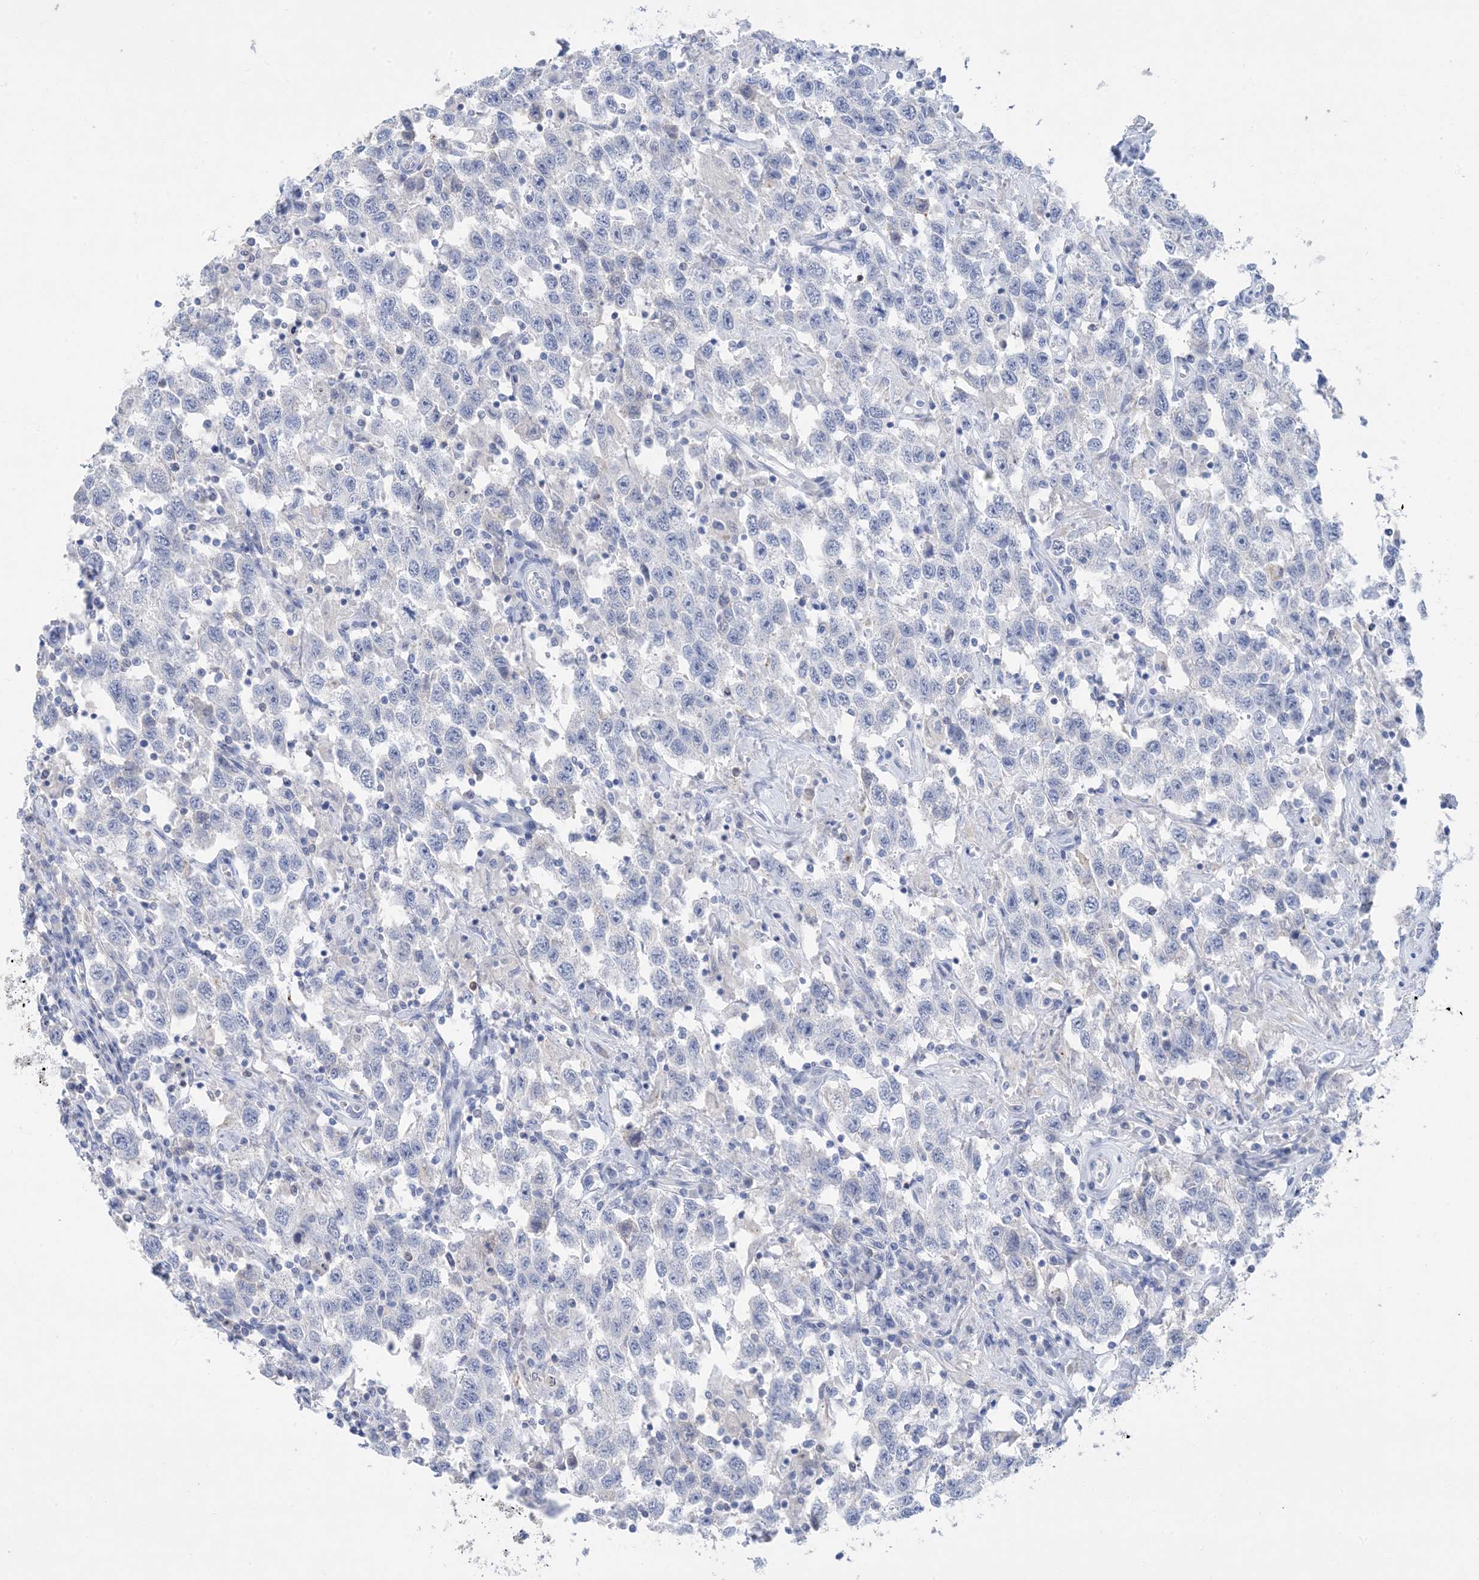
{"staining": {"intensity": "negative", "quantity": "none", "location": "none"}, "tissue": "testis cancer", "cell_type": "Tumor cells", "image_type": "cancer", "snomed": [{"axis": "morphology", "description": "Seminoma, NOS"}, {"axis": "topography", "description": "Testis"}], "caption": "Seminoma (testis) was stained to show a protein in brown. There is no significant positivity in tumor cells.", "gene": "SH3YL1", "patient": {"sex": "male", "age": 41}}